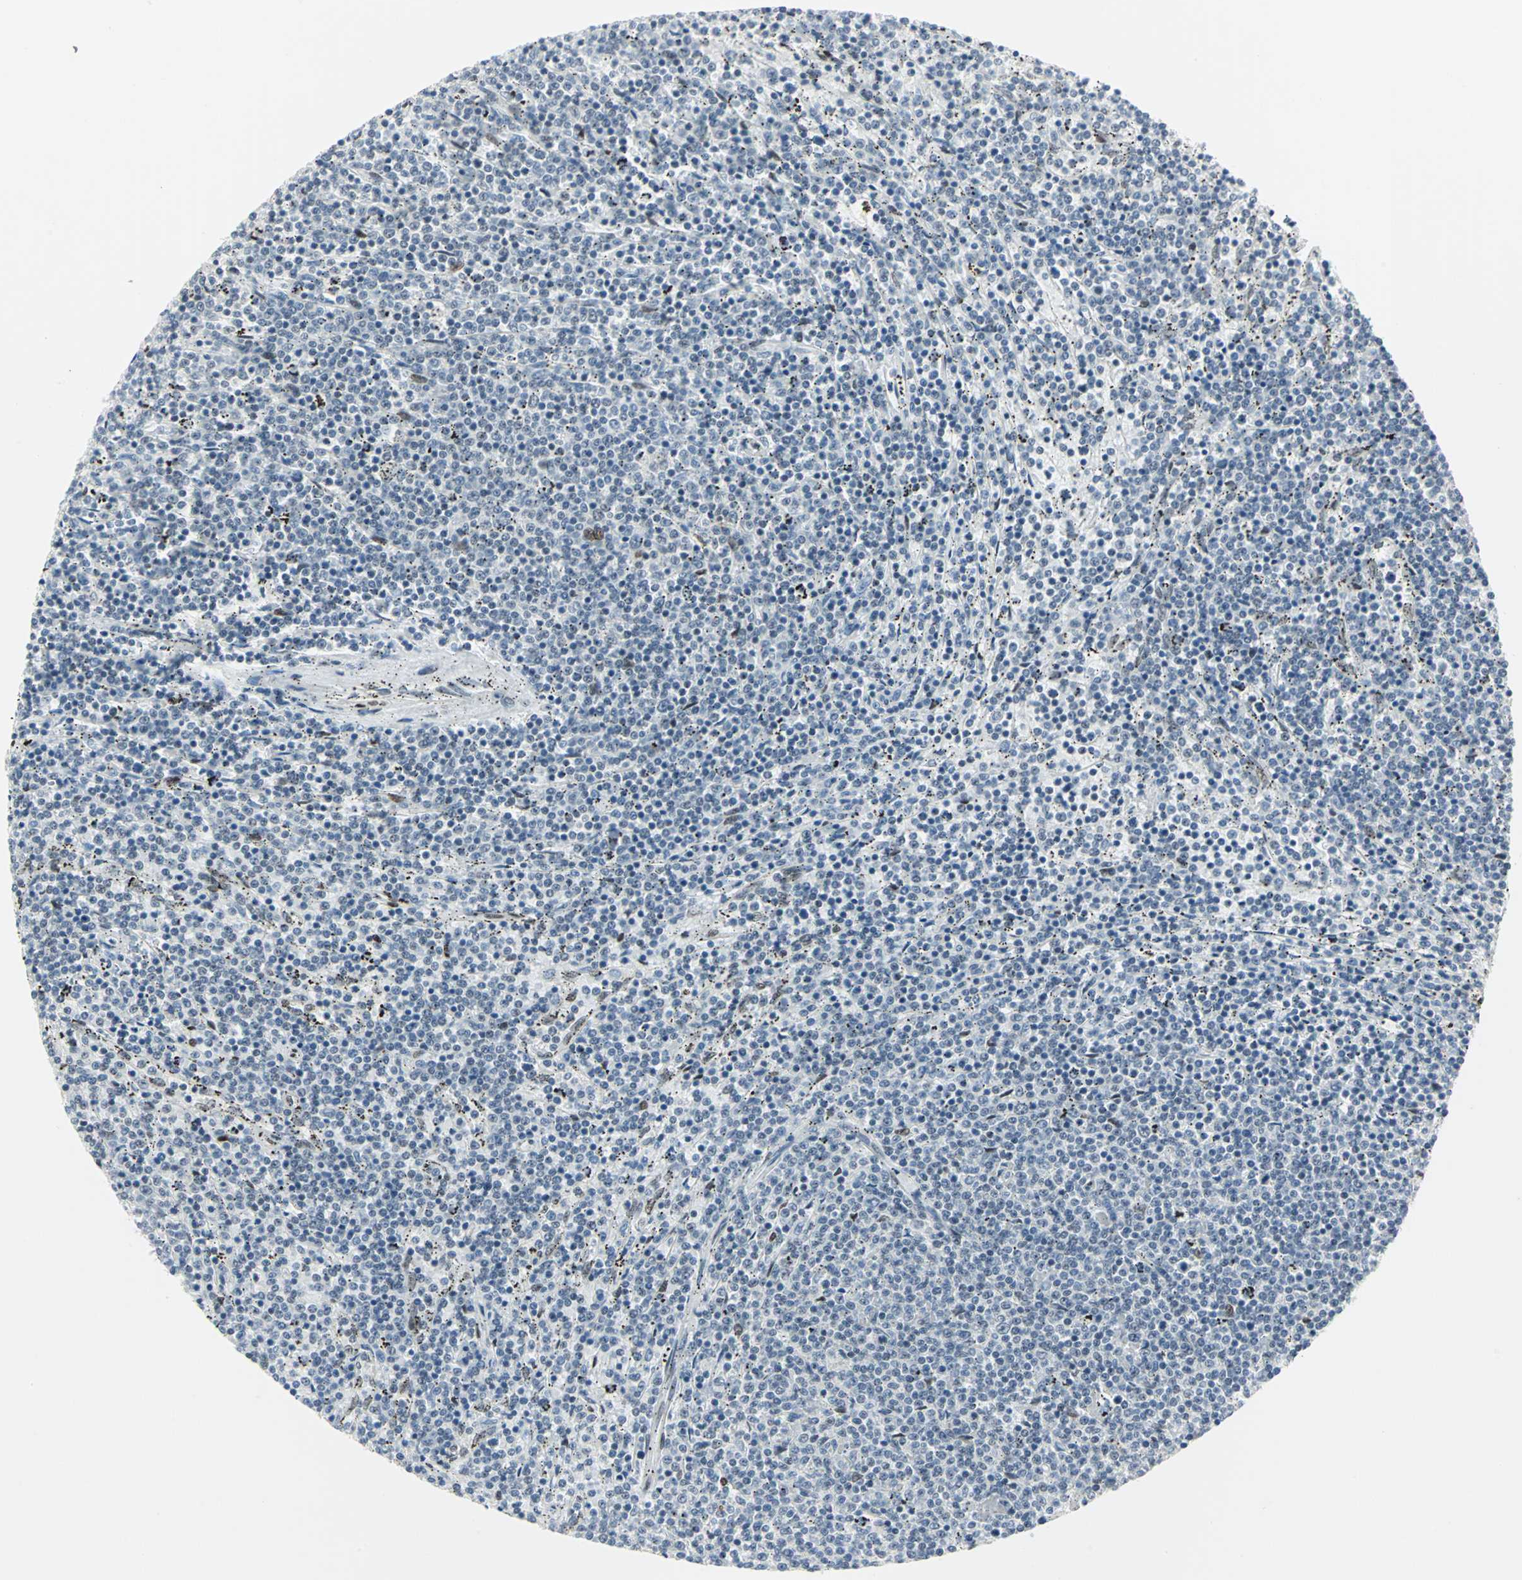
{"staining": {"intensity": "moderate", "quantity": "<25%", "location": "nuclear"}, "tissue": "lymphoma", "cell_type": "Tumor cells", "image_type": "cancer", "snomed": [{"axis": "morphology", "description": "Malignant lymphoma, non-Hodgkin's type, Low grade"}, {"axis": "topography", "description": "Spleen"}], "caption": "The photomicrograph demonstrates a brown stain indicating the presence of a protein in the nuclear of tumor cells in lymphoma.", "gene": "MEIS2", "patient": {"sex": "female", "age": 50}}